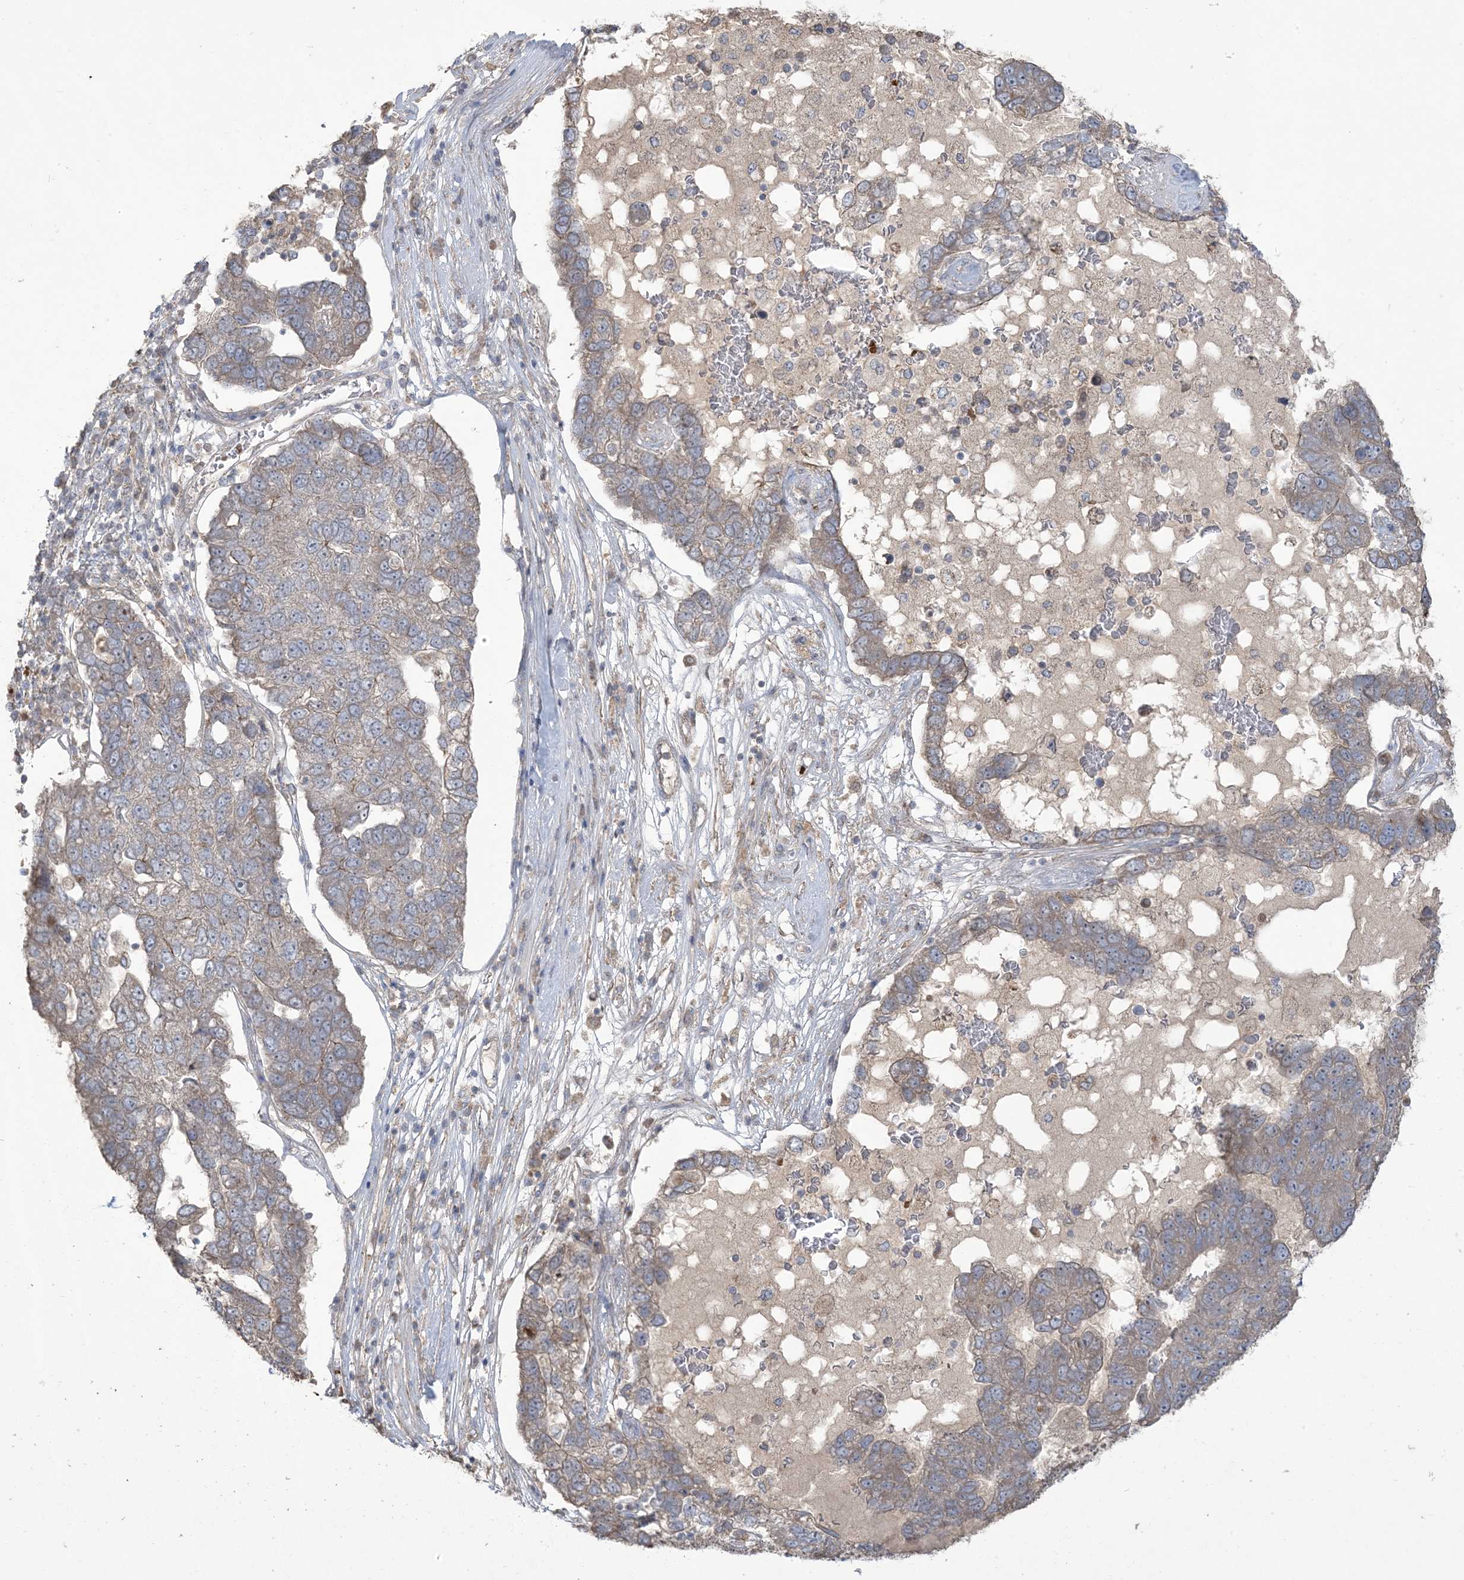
{"staining": {"intensity": "negative", "quantity": "none", "location": "none"}, "tissue": "pancreatic cancer", "cell_type": "Tumor cells", "image_type": "cancer", "snomed": [{"axis": "morphology", "description": "Adenocarcinoma, NOS"}, {"axis": "topography", "description": "Pancreas"}], "caption": "IHC image of pancreatic adenocarcinoma stained for a protein (brown), which reveals no positivity in tumor cells.", "gene": "KLHL18", "patient": {"sex": "female", "age": 61}}